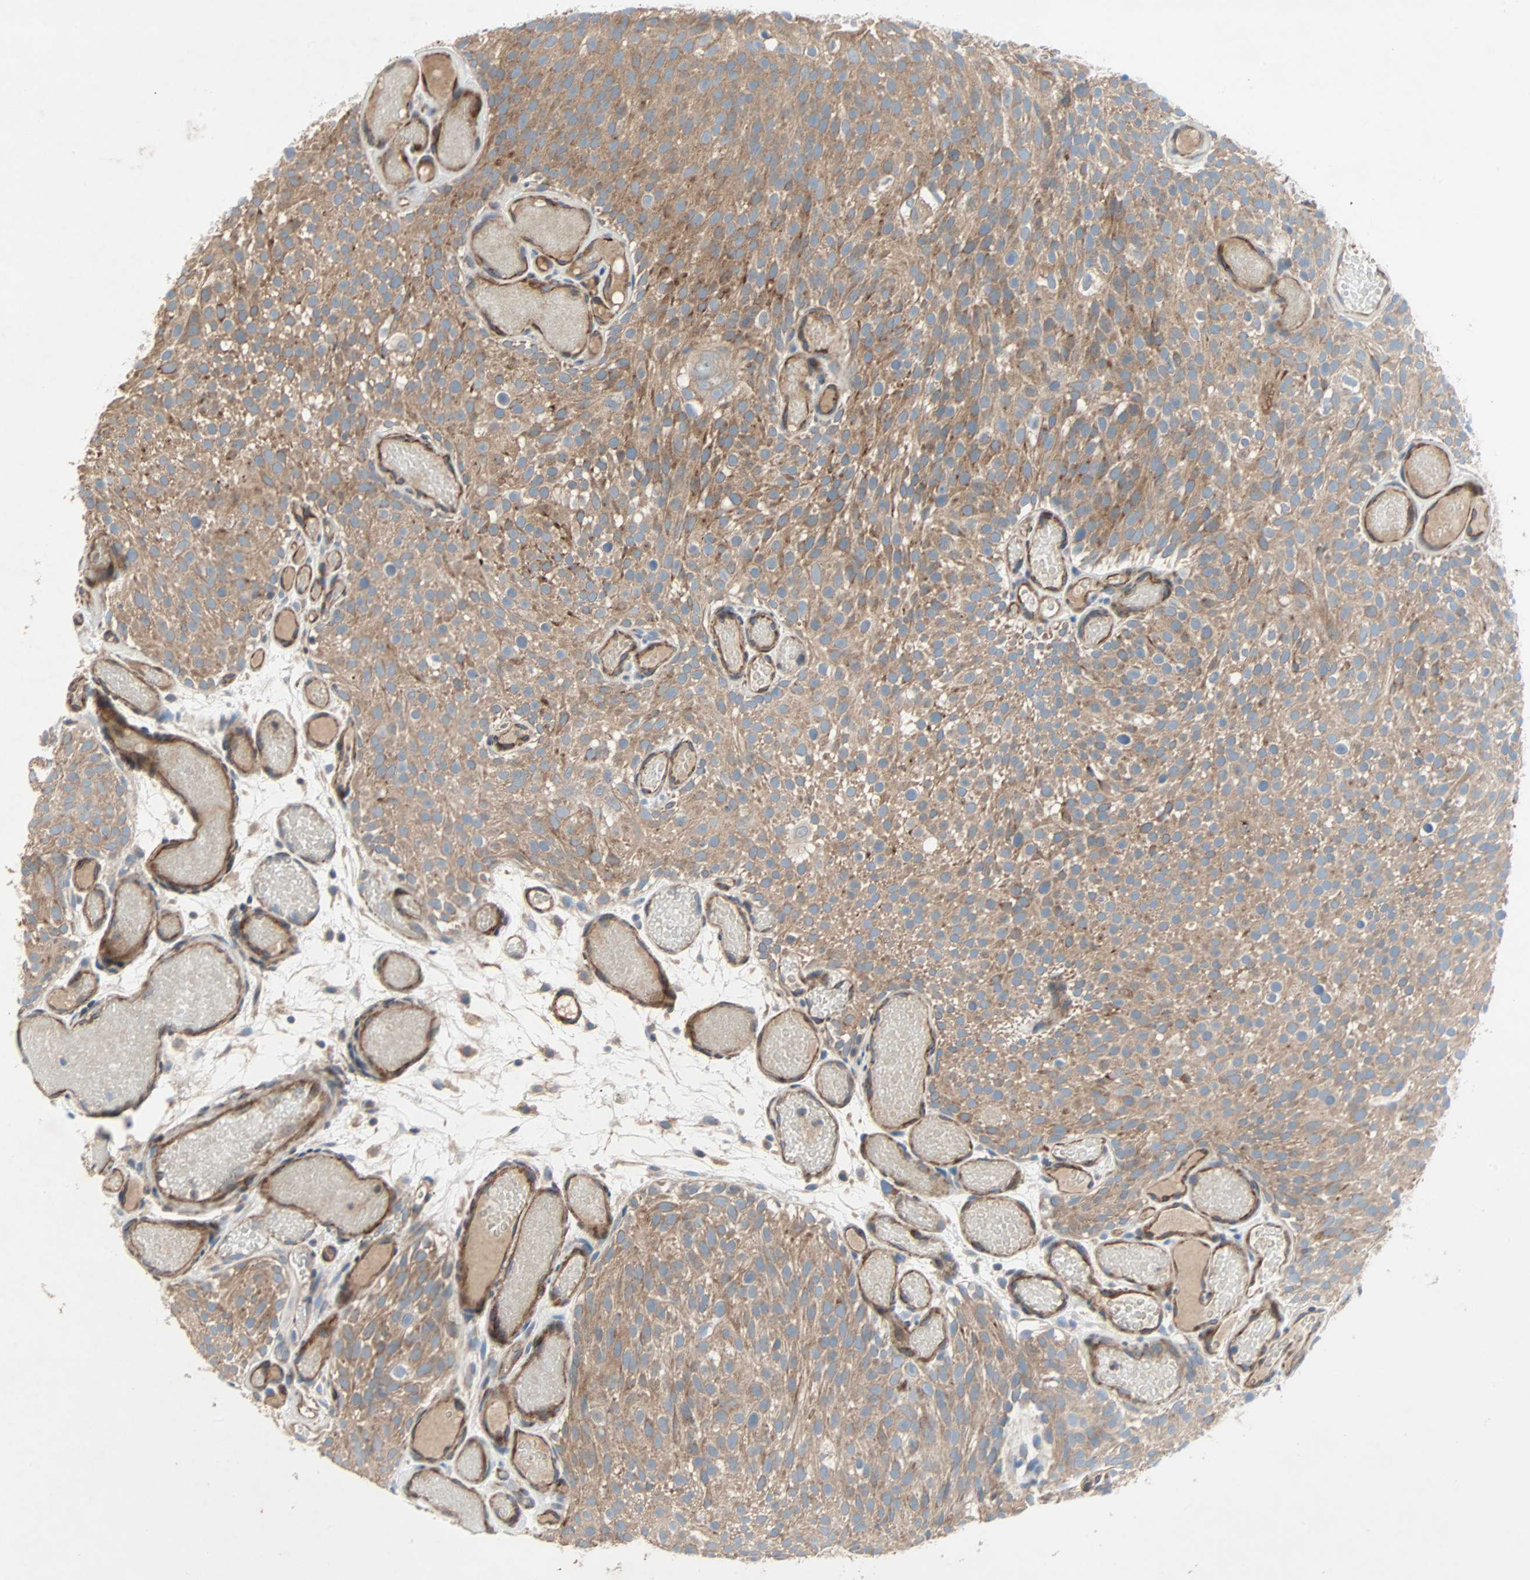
{"staining": {"intensity": "moderate", "quantity": ">75%", "location": "cytoplasmic/membranous"}, "tissue": "urothelial cancer", "cell_type": "Tumor cells", "image_type": "cancer", "snomed": [{"axis": "morphology", "description": "Urothelial carcinoma, Low grade"}, {"axis": "topography", "description": "Urinary bladder"}], "caption": "Immunohistochemistry photomicrograph of neoplastic tissue: urothelial cancer stained using immunohistochemistry shows medium levels of moderate protein expression localized specifically in the cytoplasmic/membranous of tumor cells, appearing as a cytoplasmic/membranous brown color.", "gene": "XYLT1", "patient": {"sex": "male", "age": 78}}